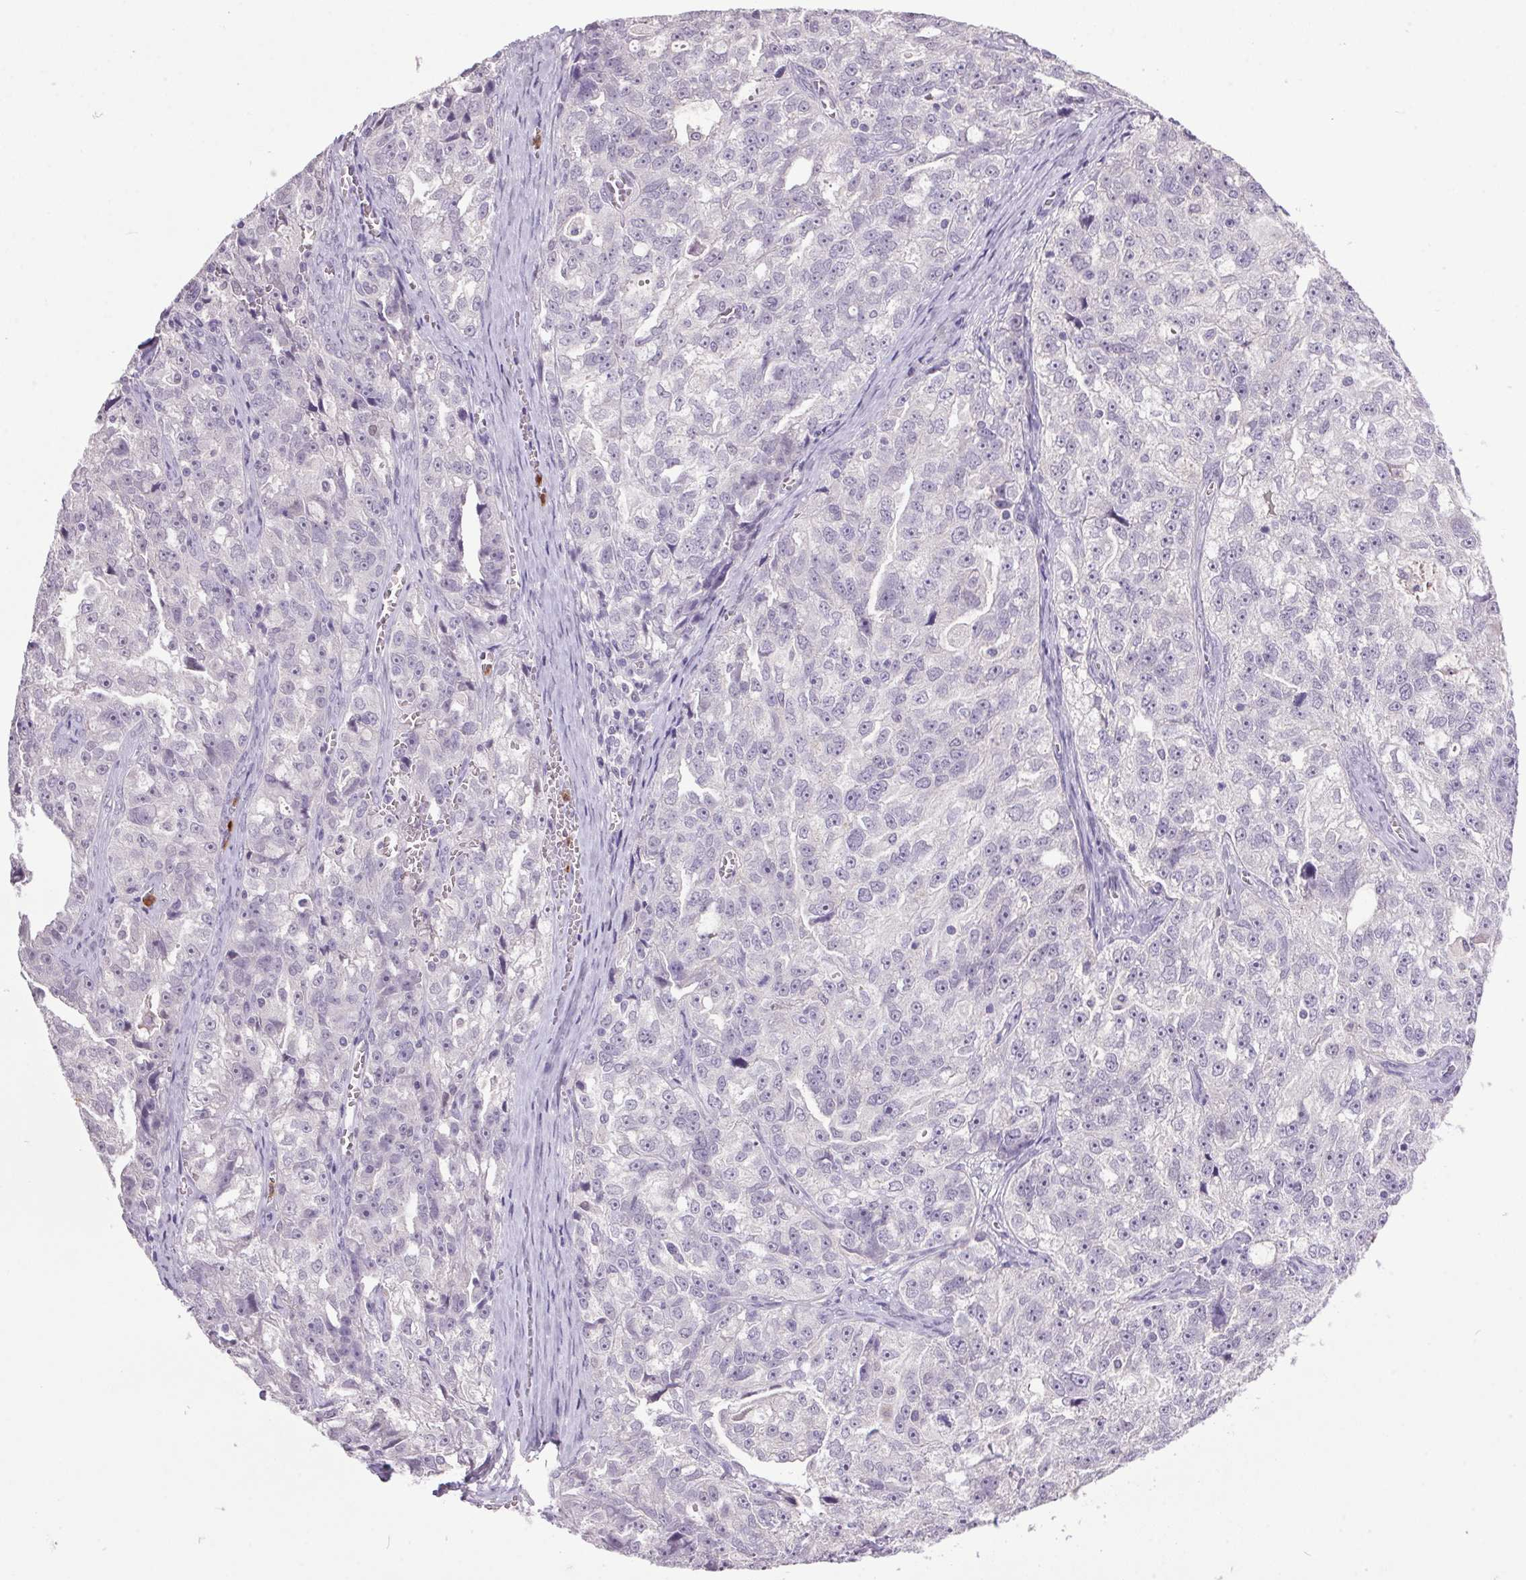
{"staining": {"intensity": "negative", "quantity": "none", "location": "none"}, "tissue": "ovarian cancer", "cell_type": "Tumor cells", "image_type": "cancer", "snomed": [{"axis": "morphology", "description": "Cystadenocarcinoma, serous, NOS"}, {"axis": "topography", "description": "Ovary"}], "caption": "Tumor cells show no significant protein positivity in serous cystadenocarcinoma (ovarian).", "gene": "TRDN", "patient": {"sex": "female", "age": 51}}